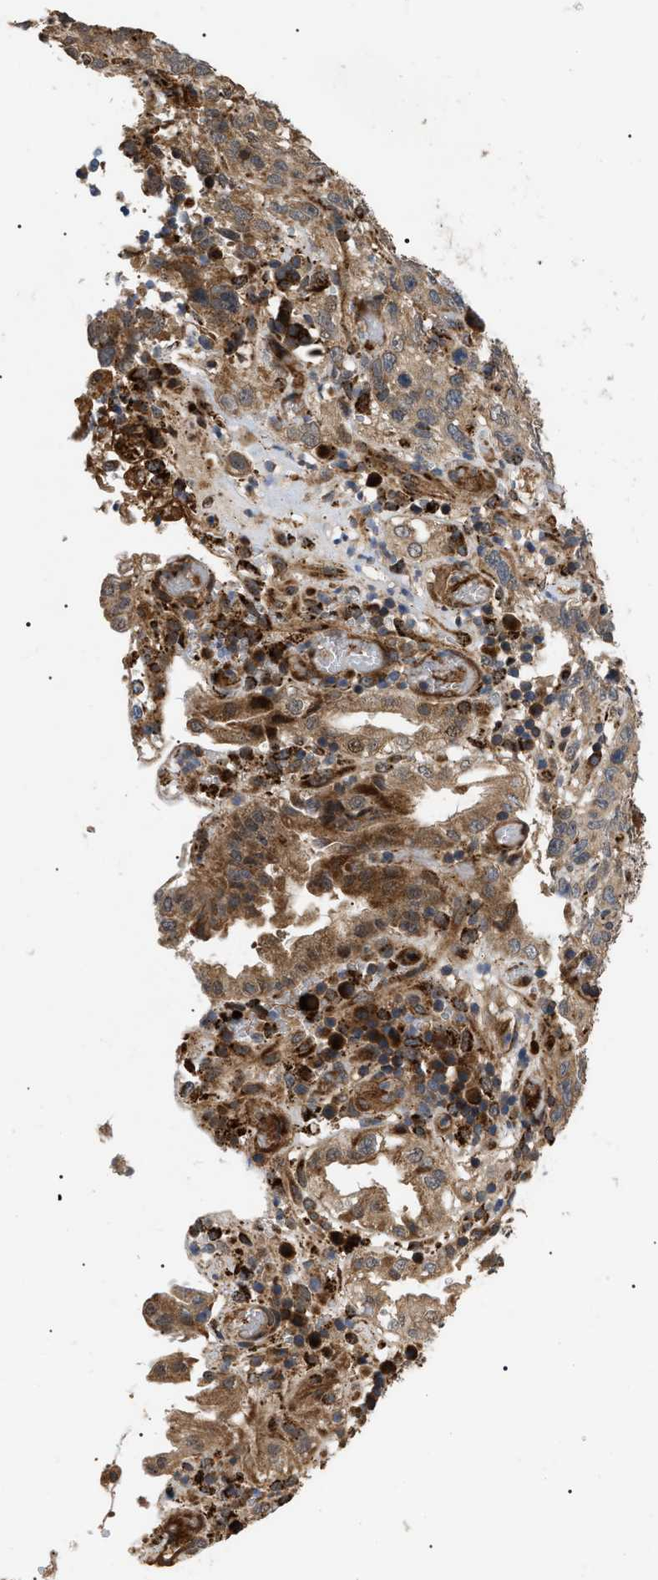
{"staining": {"intensity": "moderate", "quantity": ">75%", "location": "cytoplasmic/membranous"}, "tissue": "stomach cancer", "cell_type": "Tumor cells", "image_type": "cancer", "snomed": [{"axis": "morphology", "description": "Normal tissue, NOS"}, {"axis": "morphology", "description": "Adenocarcinoma, NOS"}, {"axis": "topography", "description": "Stomach"}], "caption": "An immunohistochemistry (IHC) micrograph of tumor tissue is shown. Protein staining in brown labels moderate cytoplasmic/membranous positivity in stomach cancer within tumor cells. Using DAB (3,3'-diaminobenzidine) (brown) and hematoxylin (blue) stains, captured at high magnification using brightfield microscopy.", "gene": "ASTL", "patient": {"sex": "male", "age": 48}}